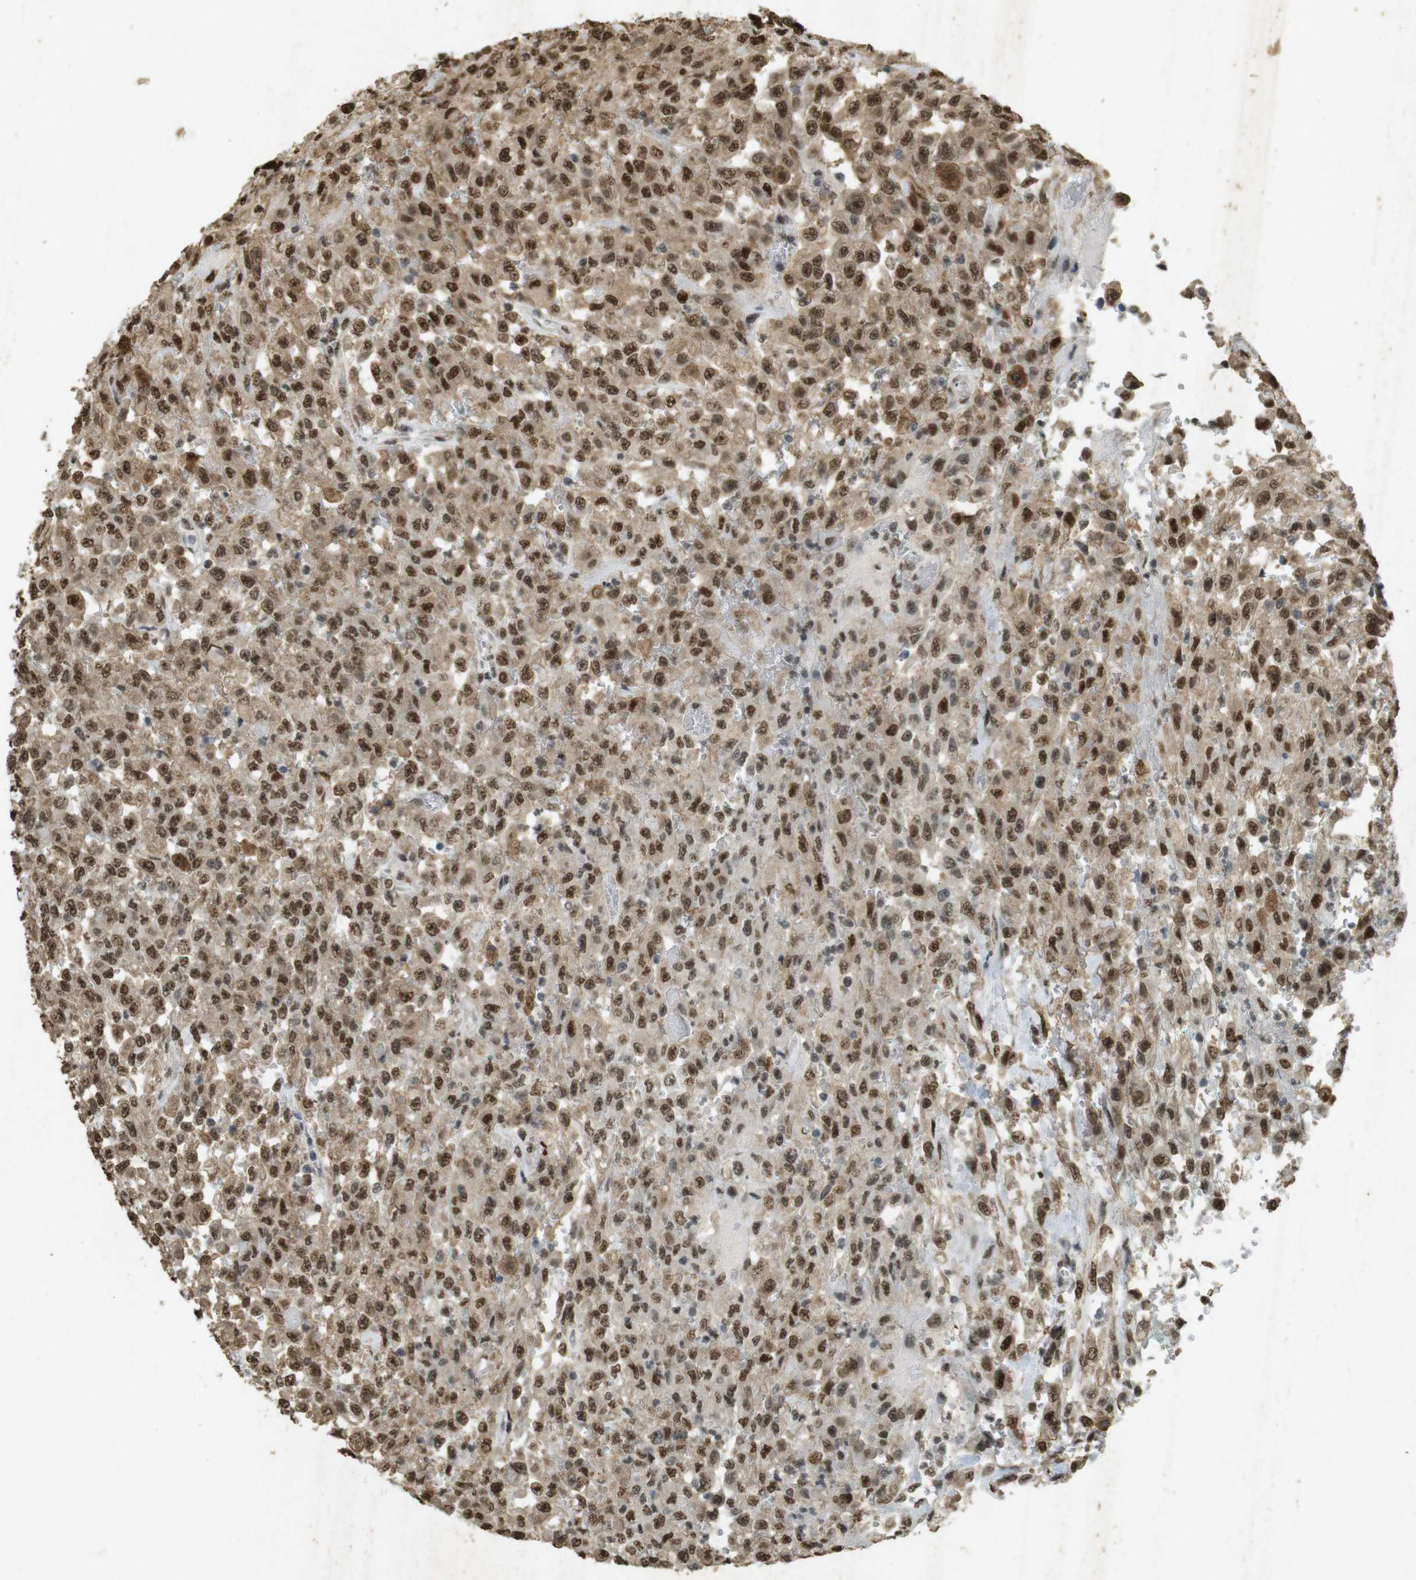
{"staining": {"intensity": "strong", "quantity": ">75%", "location": "cytoplasmic/membranous,nuclear"}, "tissue": "urothelial cancer", "cell_type": "Tumor cells", "image_type": "cancer", "snomed": [{"axis": "morphology", "description": "Urothelial carcinoma, High grade"}, {"axis": "topography", "description": "Urinary bladder"}], "caption": "Immunohistochemical staining of high-grade urothelial carcinoma shows strong cytoplasmic/membranous and nuclear protein positivity in about >75% of tumor cells.", "gene": "GATA4", "patient": {"sex": "male", "age": 46}}